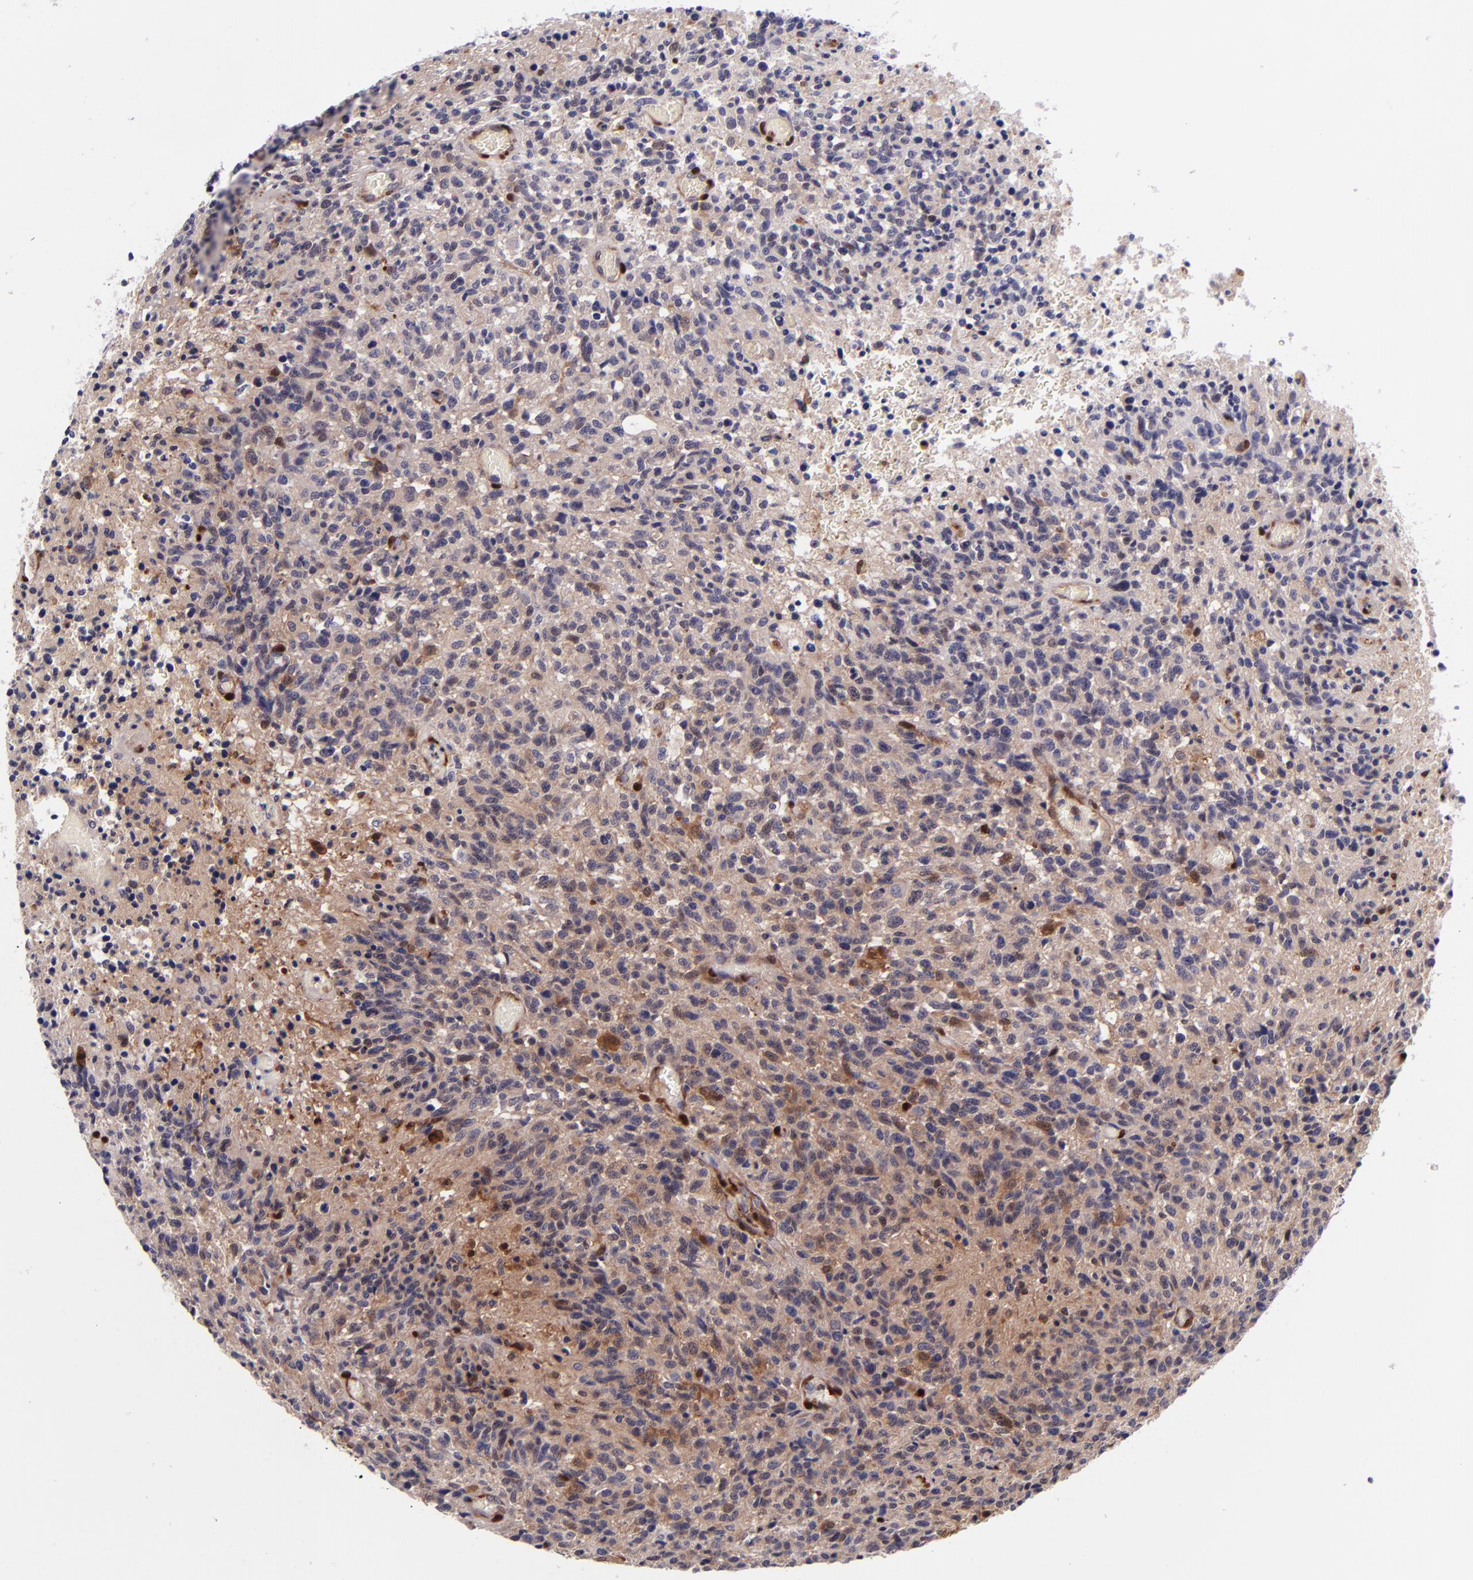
{"staining": {"intensity": "weak", "quantity": "25%-75%", "location": "cytoplasmic/membranous"}, "tissue": "glioma", "cell_type": "Tumor cells", "image_type": "cancer", "snomed": [{"axis": "morphology", "description": "Glioma, malignant, High grade"}, {"axis": "topography", "description": "Brain"}], "caption": "A high-resolution histopathology image shows IHC staining of high-grade glioma (malignant), which shows weak cytoplasmic/membranous staining in approximately 25%-75% of tumor cells. The staining is performed using DAB (3,3'-diaminobenzidine) brown chromogen to label protein expression. The nuclei are counter-stained blue using hematoxylin.", "gene": "LGALS1", "patient": {"sex": "male", "age": 36}}